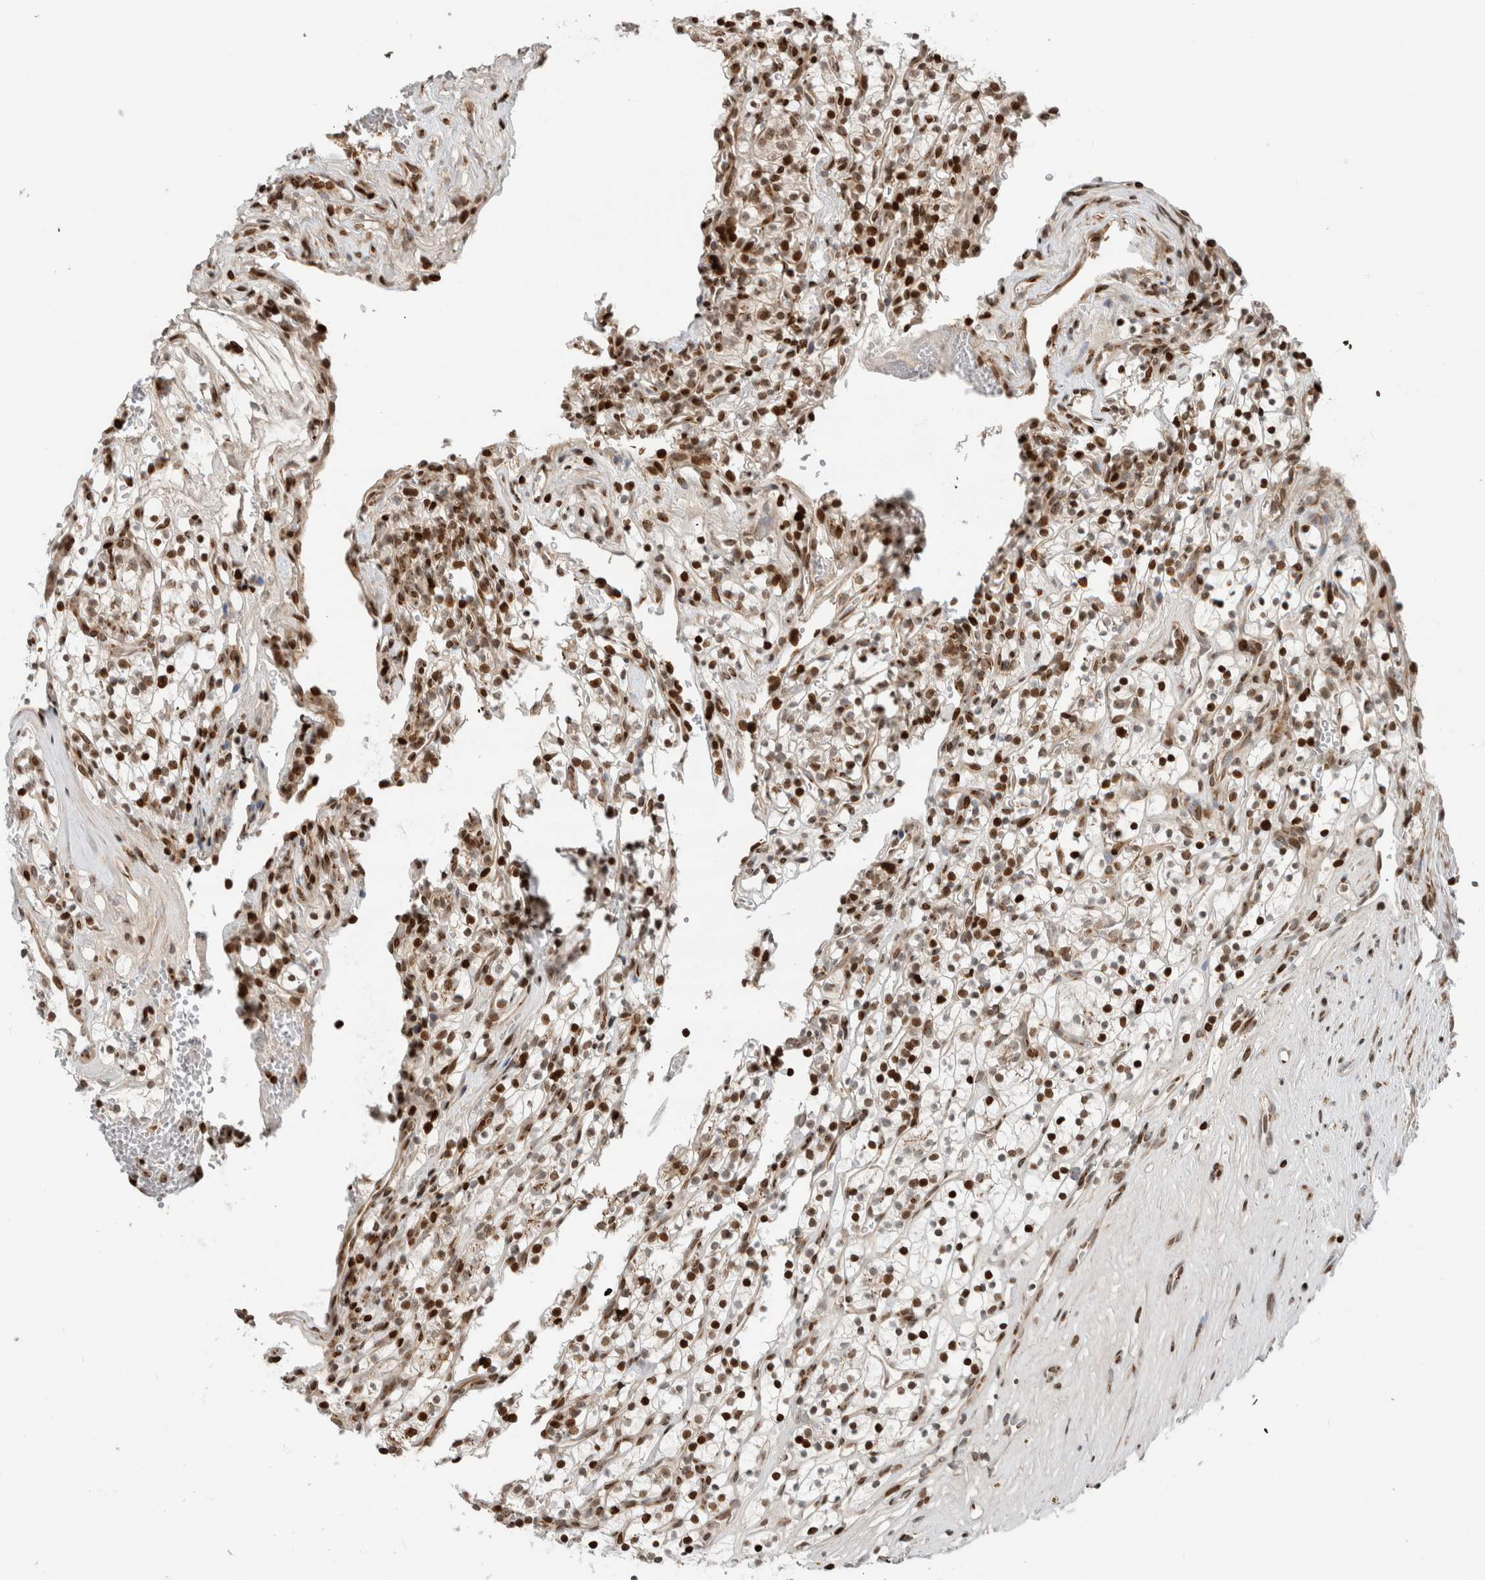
{"staining": {"intensity": "strong", "quantity": ">75%", "location": "nuclear"}, "tissue": "renal cancer", "cell_type": "Tumor cells", "image_type": "cancer", "snomed": [{"axis": "morphology", "description": "Adenocarcinoma, NOS"}, {"axis": "topography", "description": "Kidney"}], "caption": "IHC histopathology image of neoplastic tissue: human adenocarcinoma (renal) stained using immunohistochemistry (IHC) exhibits high levels of strong protein expression localized specifically in the nuclear of tumor cells, appearing as a nuclear brown color.", "gene": "GINS4", "patient": {"sex": "female", "age": 57}}